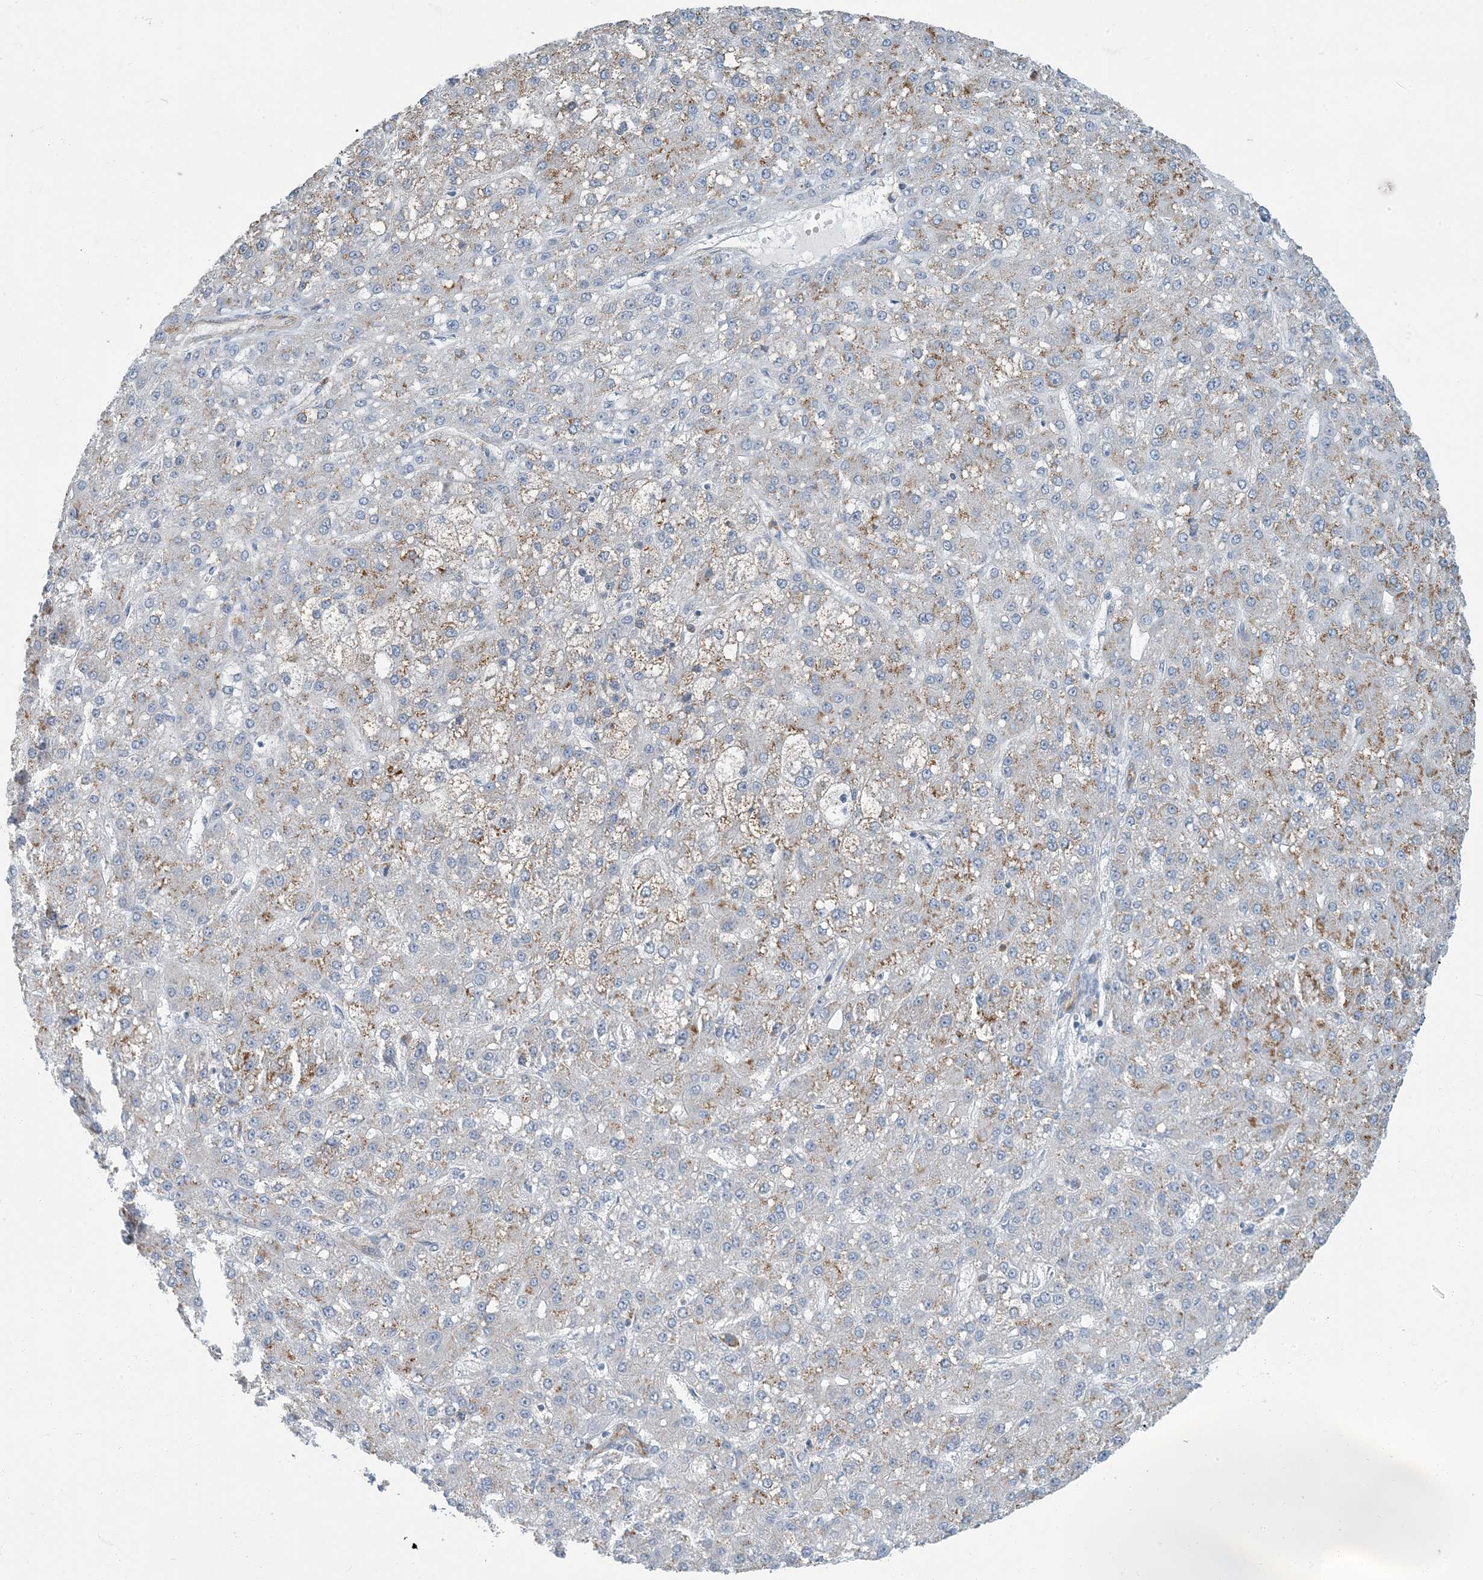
{"staining": {"intensity": "moderate", "quantity": "<25%", "location": "cytoplasmic/membranous"}, "tissue": "liver cancer", "cell_type": "Tumor cells", "image_type": "cancer", "snomed": [{"axis": "morphology", "description": "Carcinoma, Hepatocellular, NOS"}, {"axis": "topography", "description": "Liver"}], "caption": "Protein staining of liver cancer tissue exhibits moderate cytoplasmic/membranous expression in about <25% of tumor cells.", "gene": "EPHA4", "patient": {"sex": "male", "age": 67}}